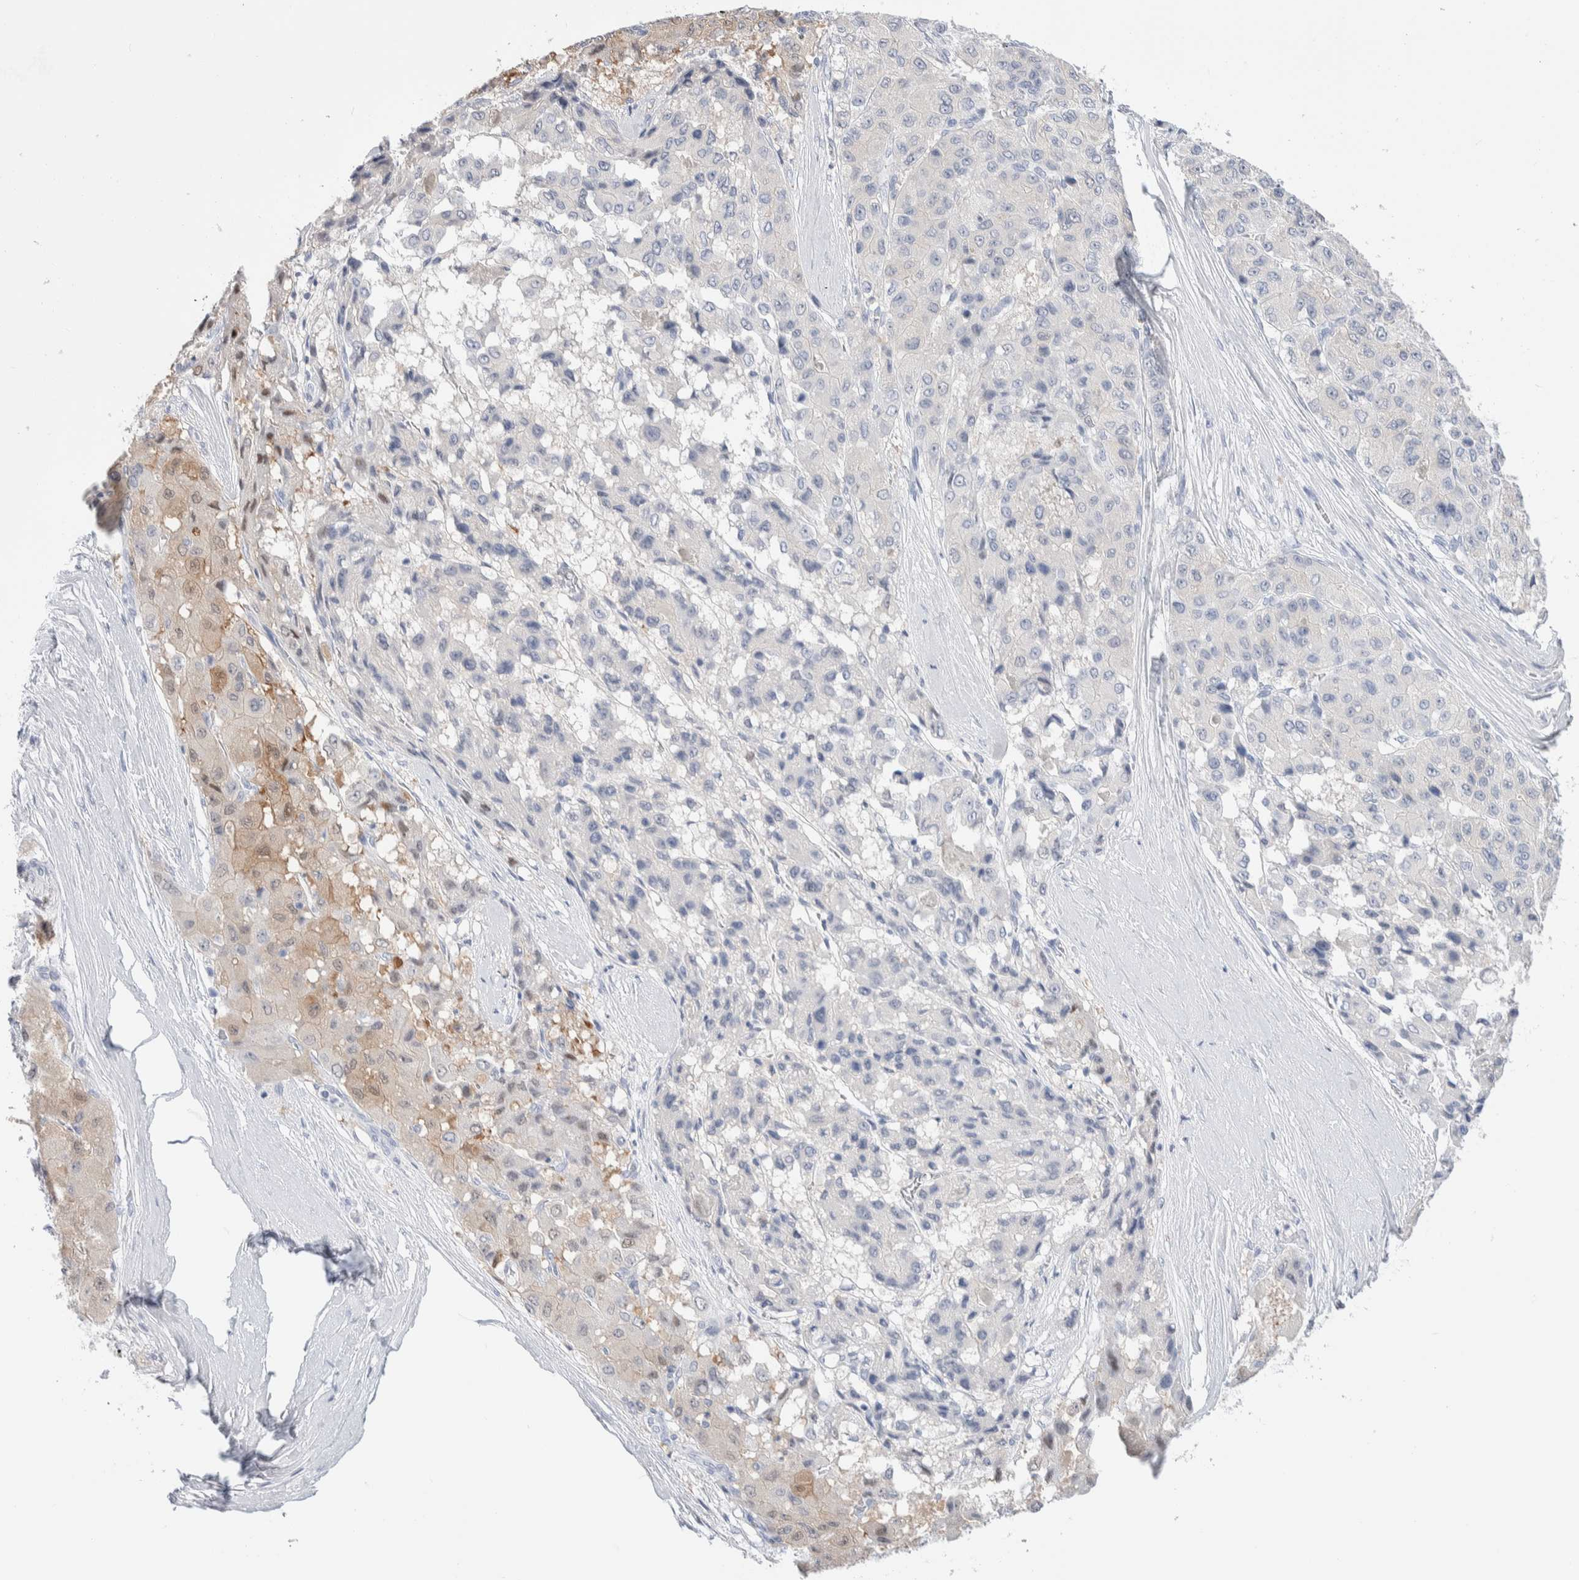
{"staining": {"intensity": "negative", "quantity": "none", "location": "none"}, "tissue": "liver cancer", "cell_type": "Tumor cells", "image_type": "cancer", "snomed": [{"axis": "morphology", "description": "Carcinoma, Hepatocellular, NOS"}, {"axis": "topography", "description": "Liver"}], "caption": "Photomicrograph shows no protein staining in tumor cells of liver hepatocellular carcinoma tissue.", "gene": "GDA", "patient": {"sex": "male", "age": 80}}